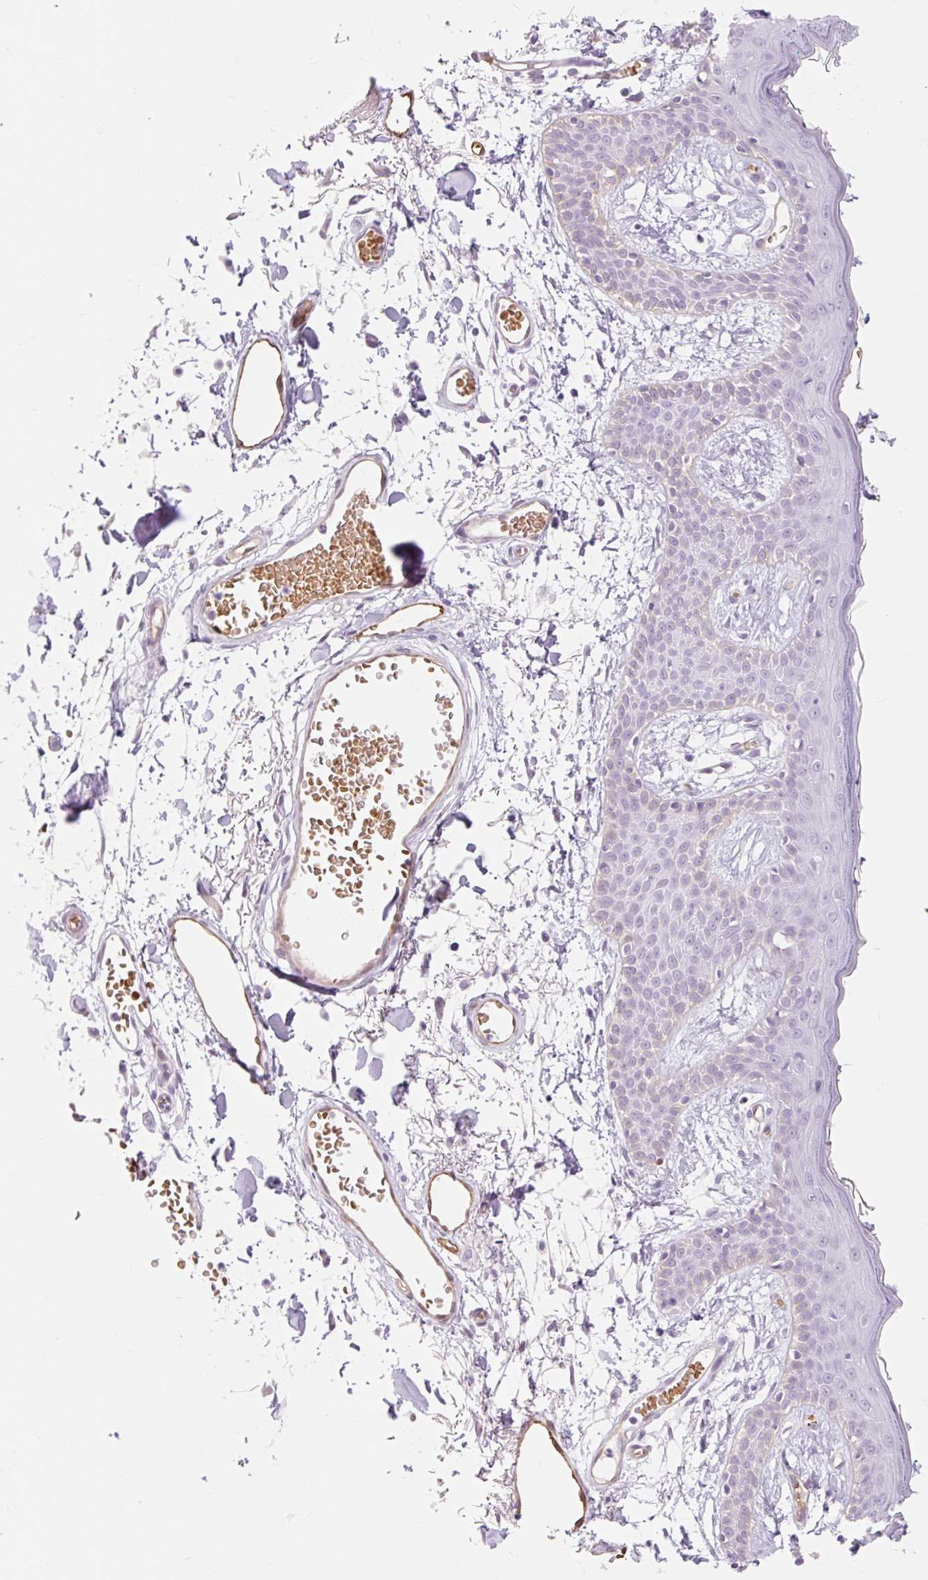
{"staining": {"intensity": "weak", "quantity": "<25%", "location": "cytoplasmic/membranous"}, "tissue": "skin", "cell_type": "Fibroblasts", "image_type": "normal", "snomed": [{"axis": "morphology", "description": "Normal tissue, NOS"}, {"axis": "topography", "description": "Skin"}], "caption": "Micrograph shows no significant protein expression in fibroblasts of unremarkable skin. (Brightfield microscopy of DAB immunohistochemistry (IHC) at high magnification).", "gene": "TAF1L", "patient": {"sex": "male", "age": 79}}